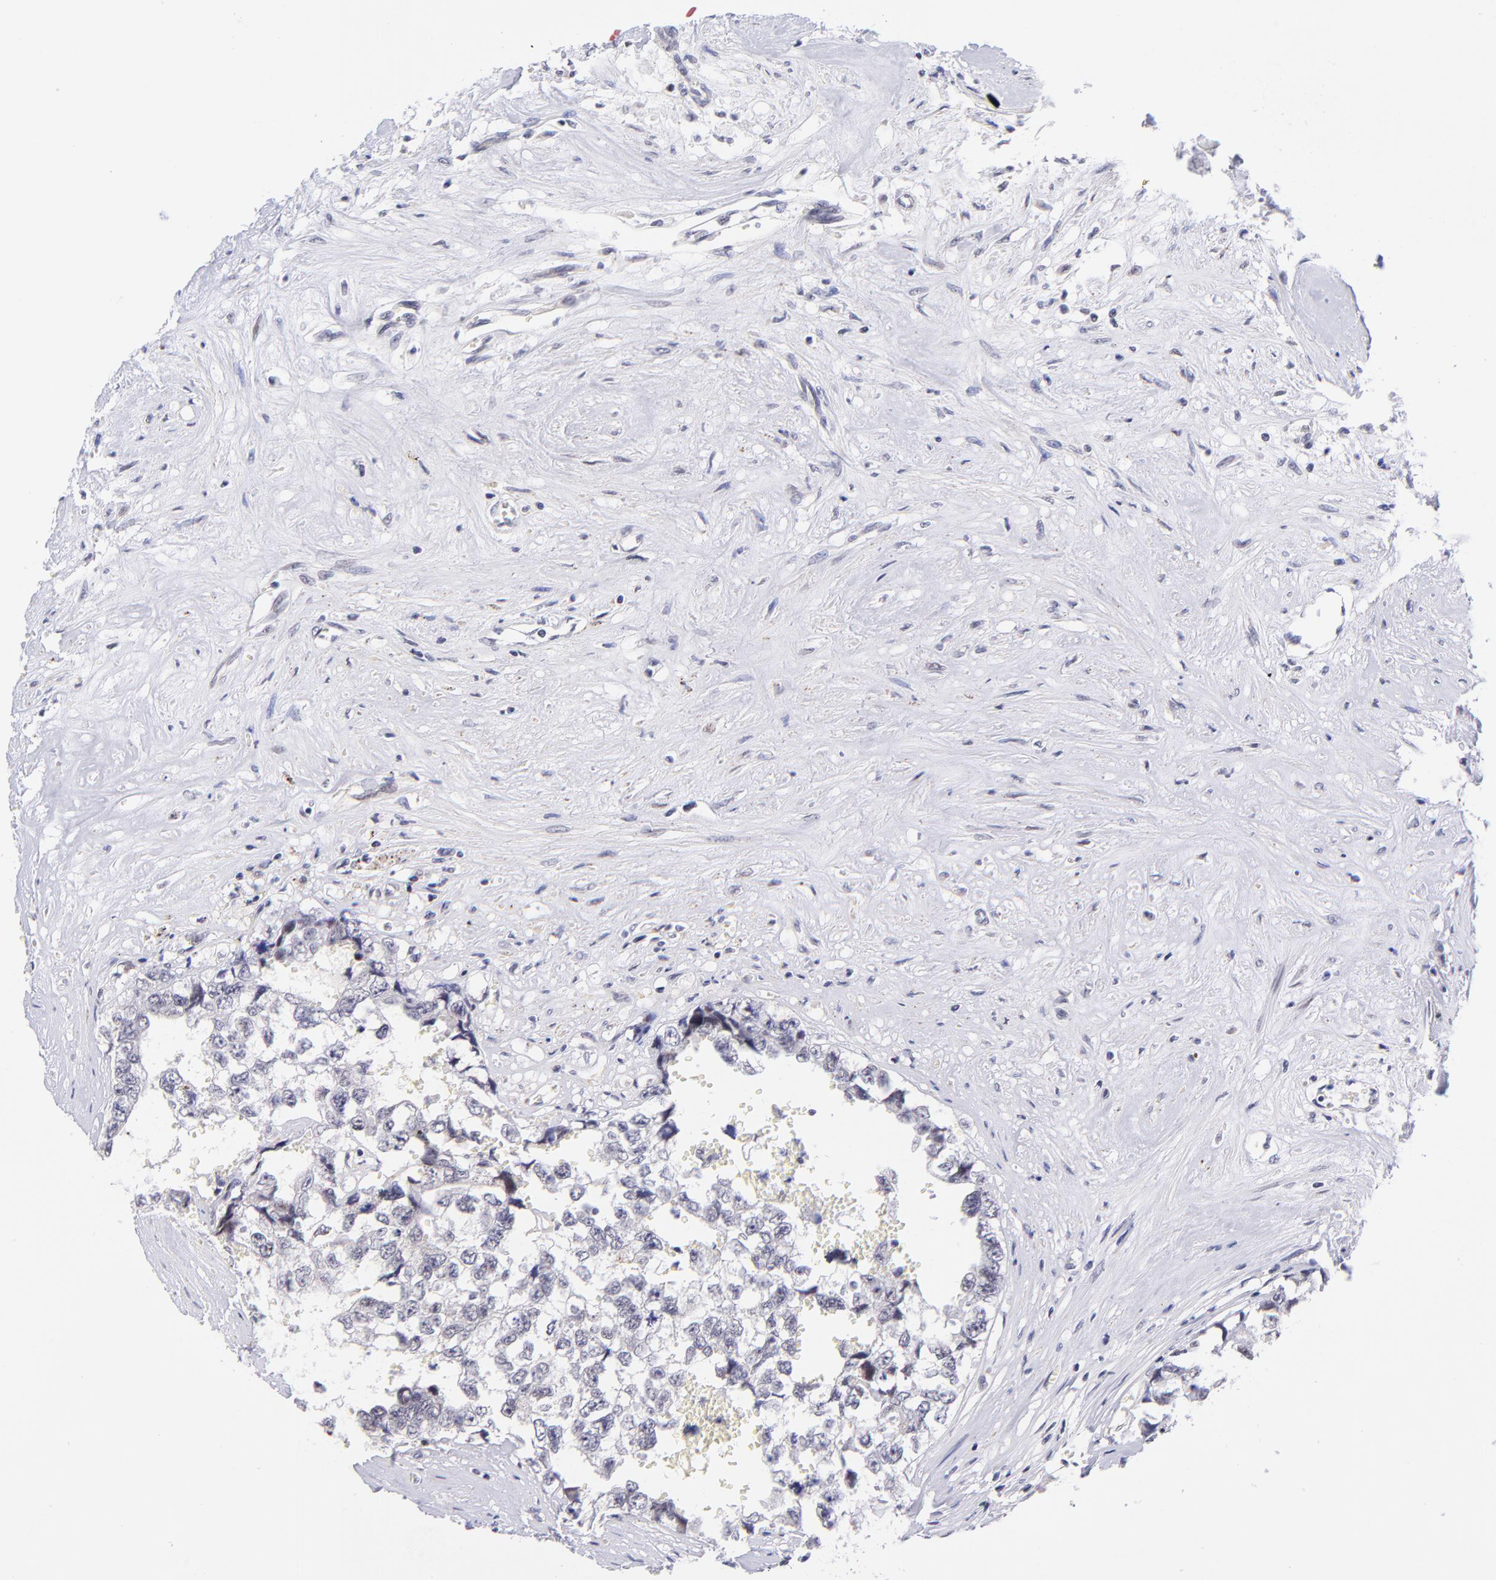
{"staining": {"intensity": "negative", "quantity": "none", "location": "none"}, "tissue": "testis cancer", "cell_type": "Tumor cells", "image_type": "cancer", "snomed": [{"axis": "morphology", "description": "Carcinoma, Embryonal, NOS"}, {"axis": "topography", "description": "Testis"}], "caption": "A high-resolution micrograph shows immunohistochemistry (IHC) staining of testis cancer (embryonal carcinoma), which demonstrates no significant positivity in tumor cells.", "gene": "SOX6", "patient": {"sex": "male", "age": 31}}